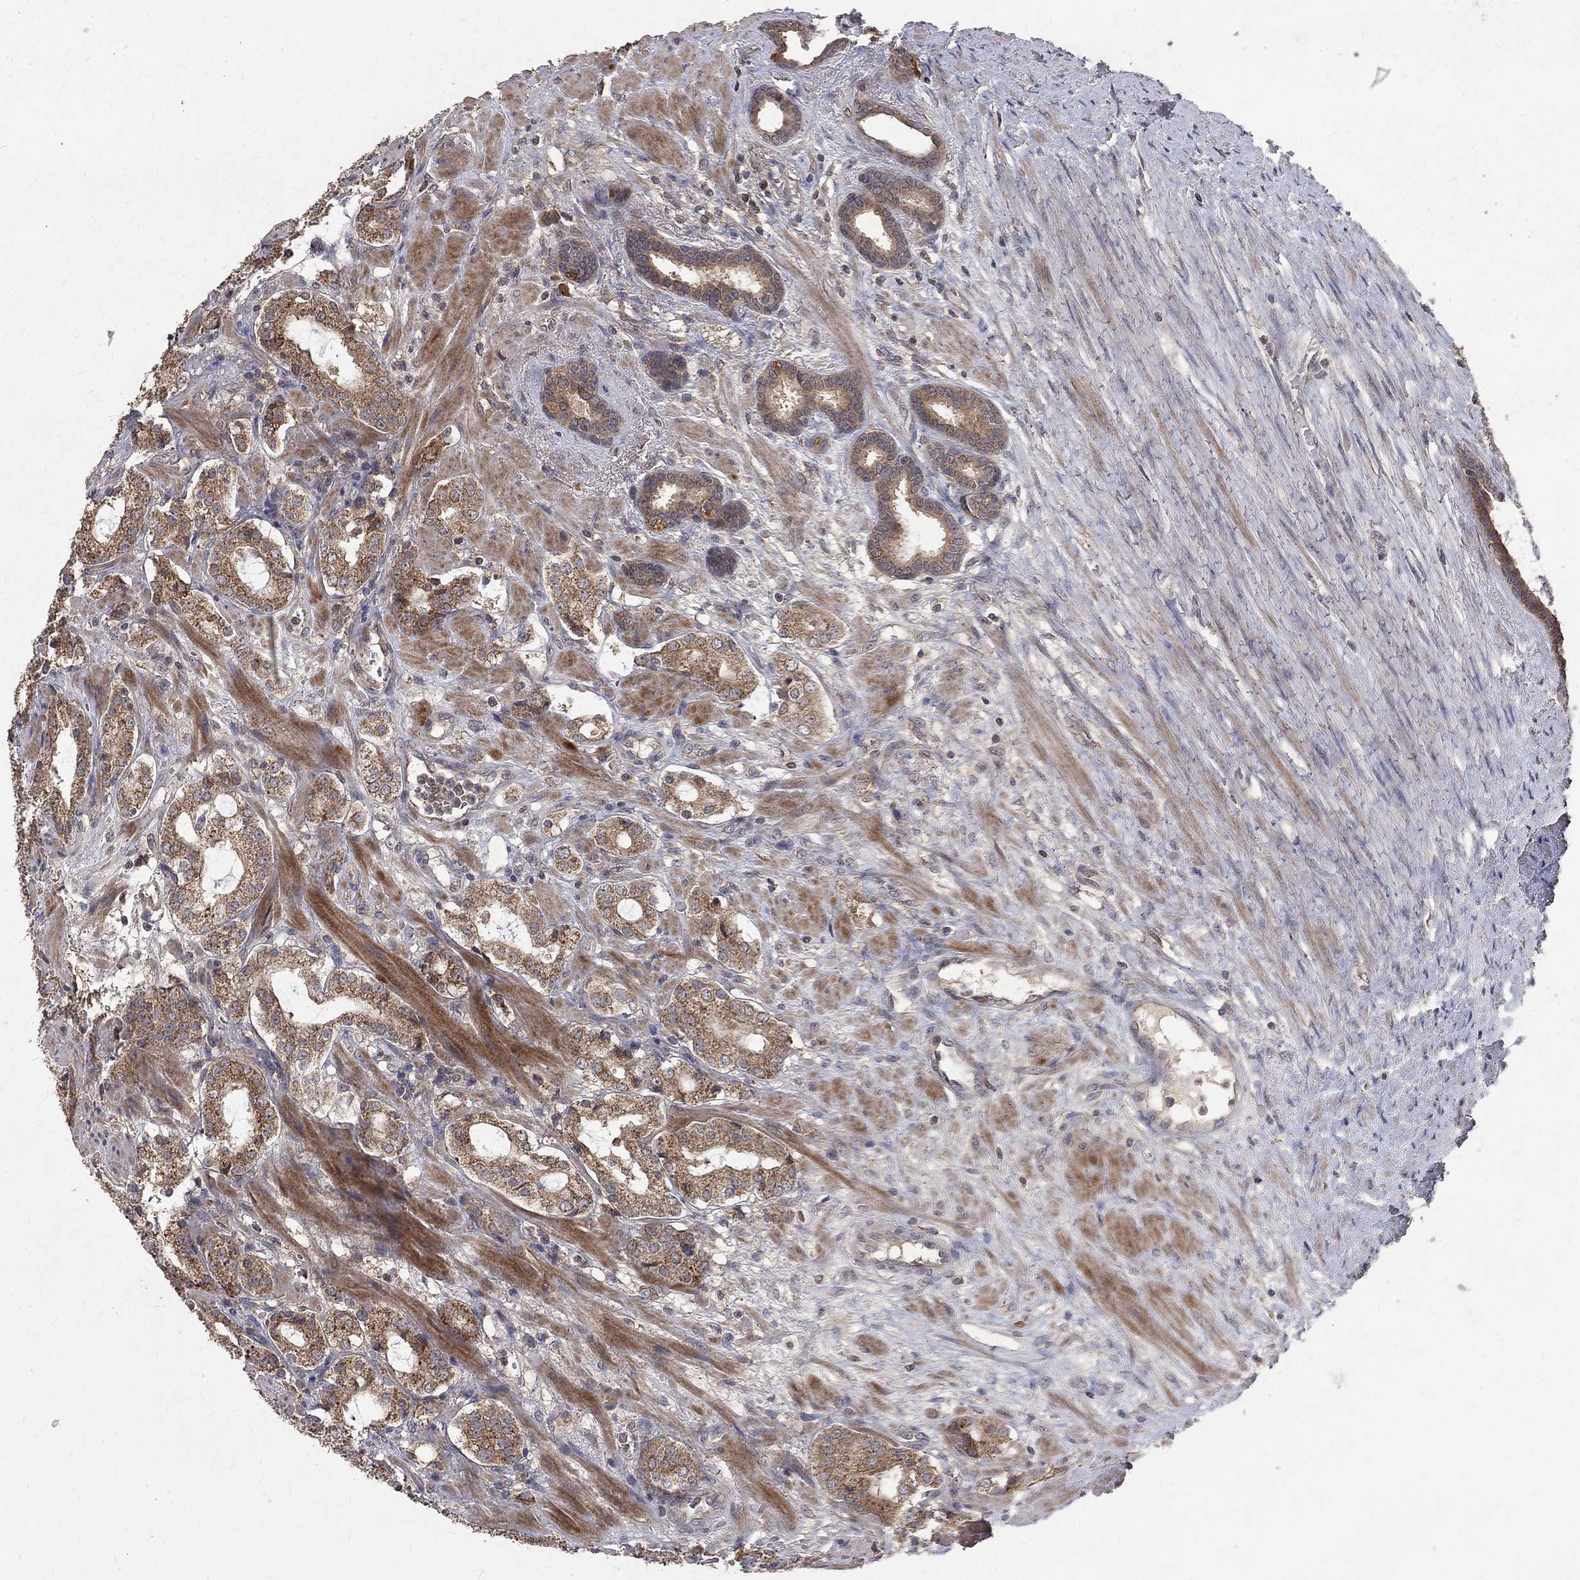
{"staining": {"intensity": "moderate", "quantity": "25%-75%", "location": "cytoplasmic/membranous"}, "tissue": "prostate cancer", "cell_type": "Tumor cells", "image_type": "cancer", "snomed": [{"axis": "morphology", "description": "Adenocarcinoma, NOS"}, {"axis": "topography", "description": "Prostate"}], "caption": "Prostate adenocarcinoma stained with a brown dye exhibits moderate cytoplasmic/membranous positive expression in about 25%-75% of tumor cells.", "gene": "C17orf75", "patient": {"sex": "male", "age": 66}}